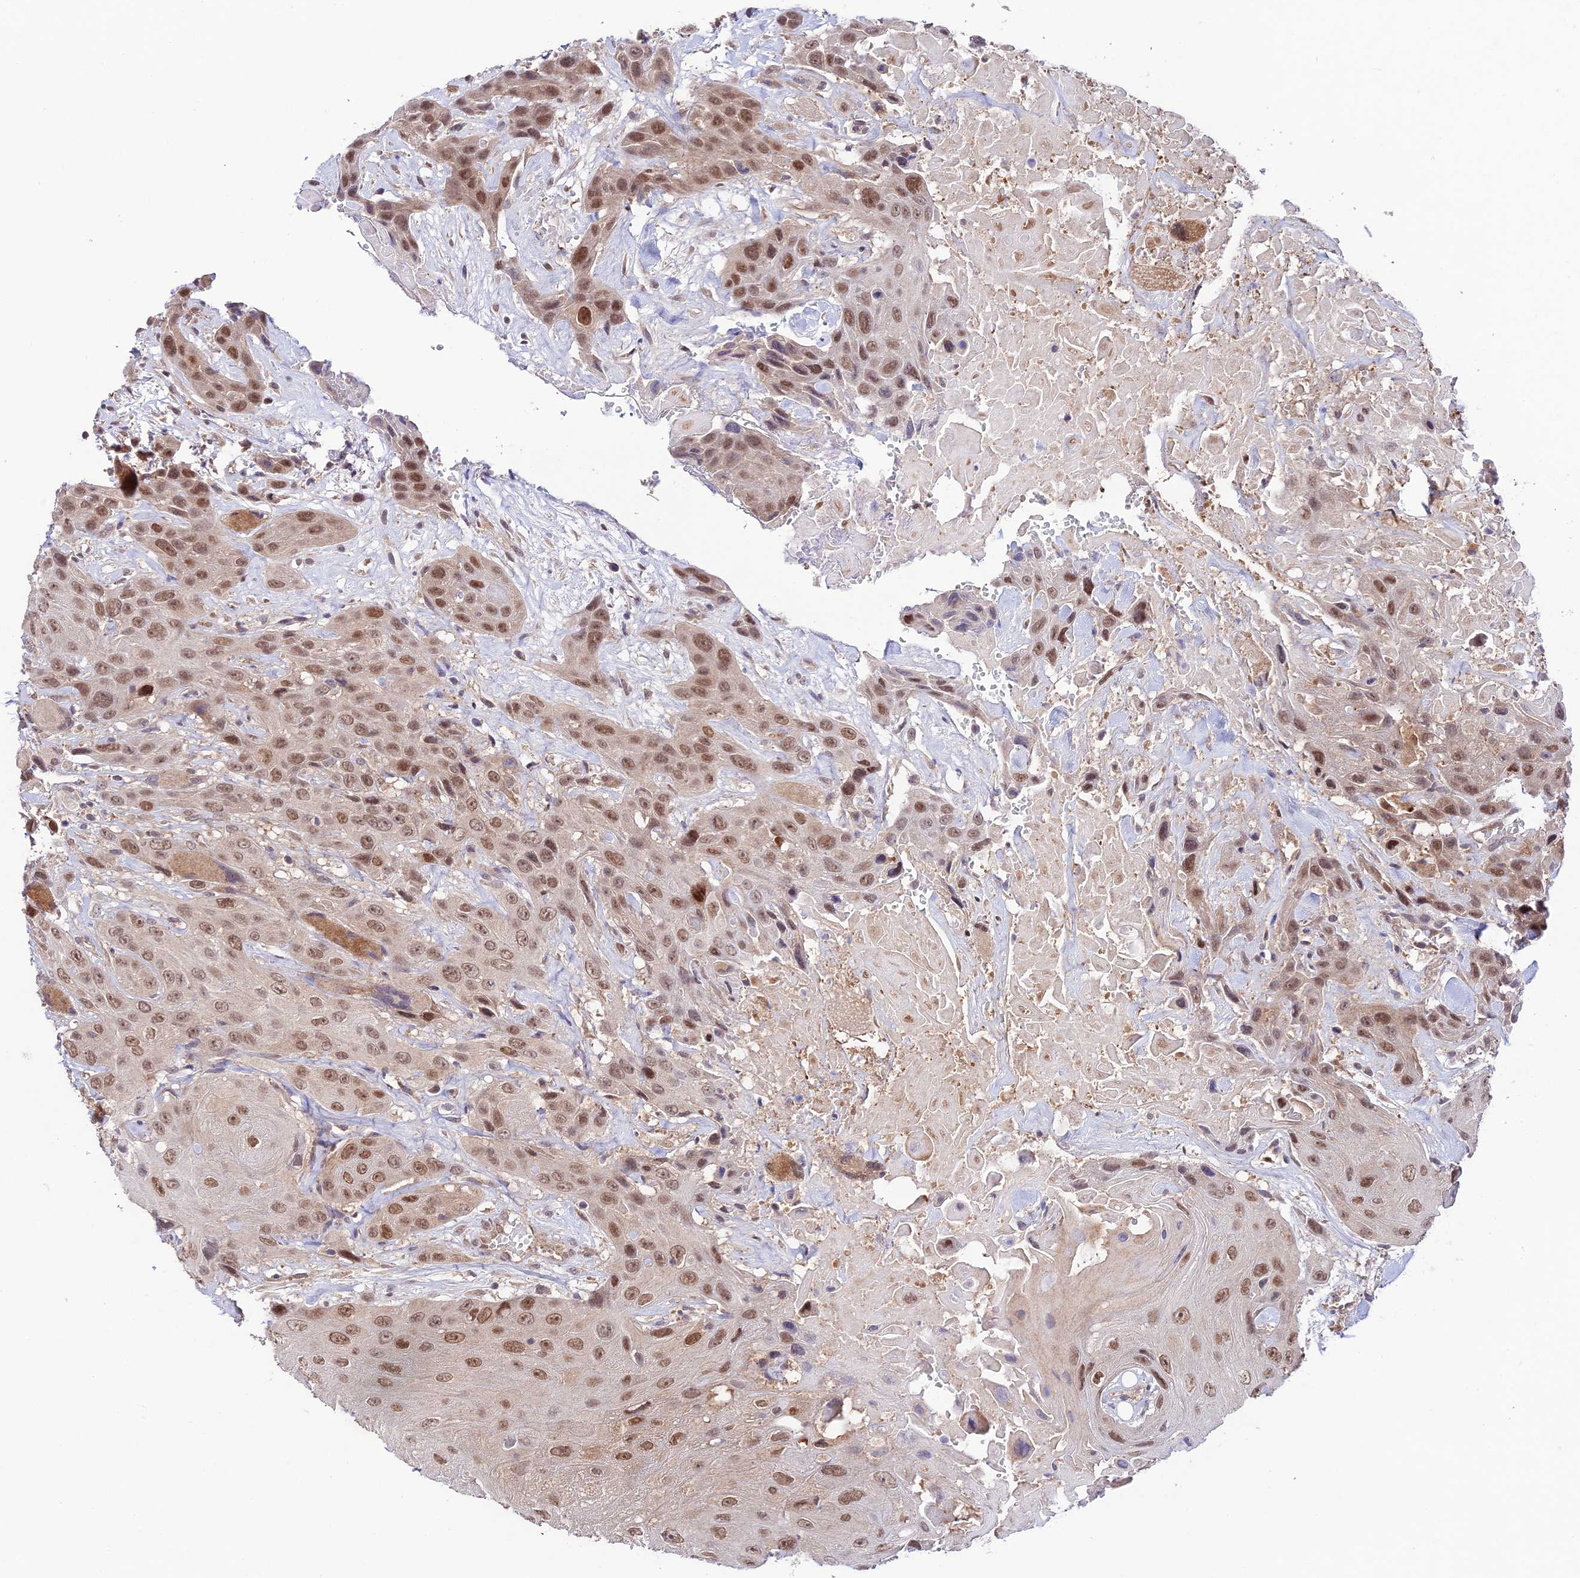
{"staining": {"intensity": "moderate", "quantity": ">75%", "location": "nuclear"}, "tissue": "head and neck cancer", "cell_type": "Tumor cells", "image_type": "cancer", "snomed": [{"axis": "morphology", "description": "Squamous cell carcinoma, NOS"}, {"axis": "topography", "description": "Head-Neck"}], "caption": "Protein expression analysis of head and neck squamous cell carcinoma exhibits moderate nuclear expression in about >75% of tumor cells.", "gene": "TRIM40", "patient": {"sex": "male", "age": 81}}